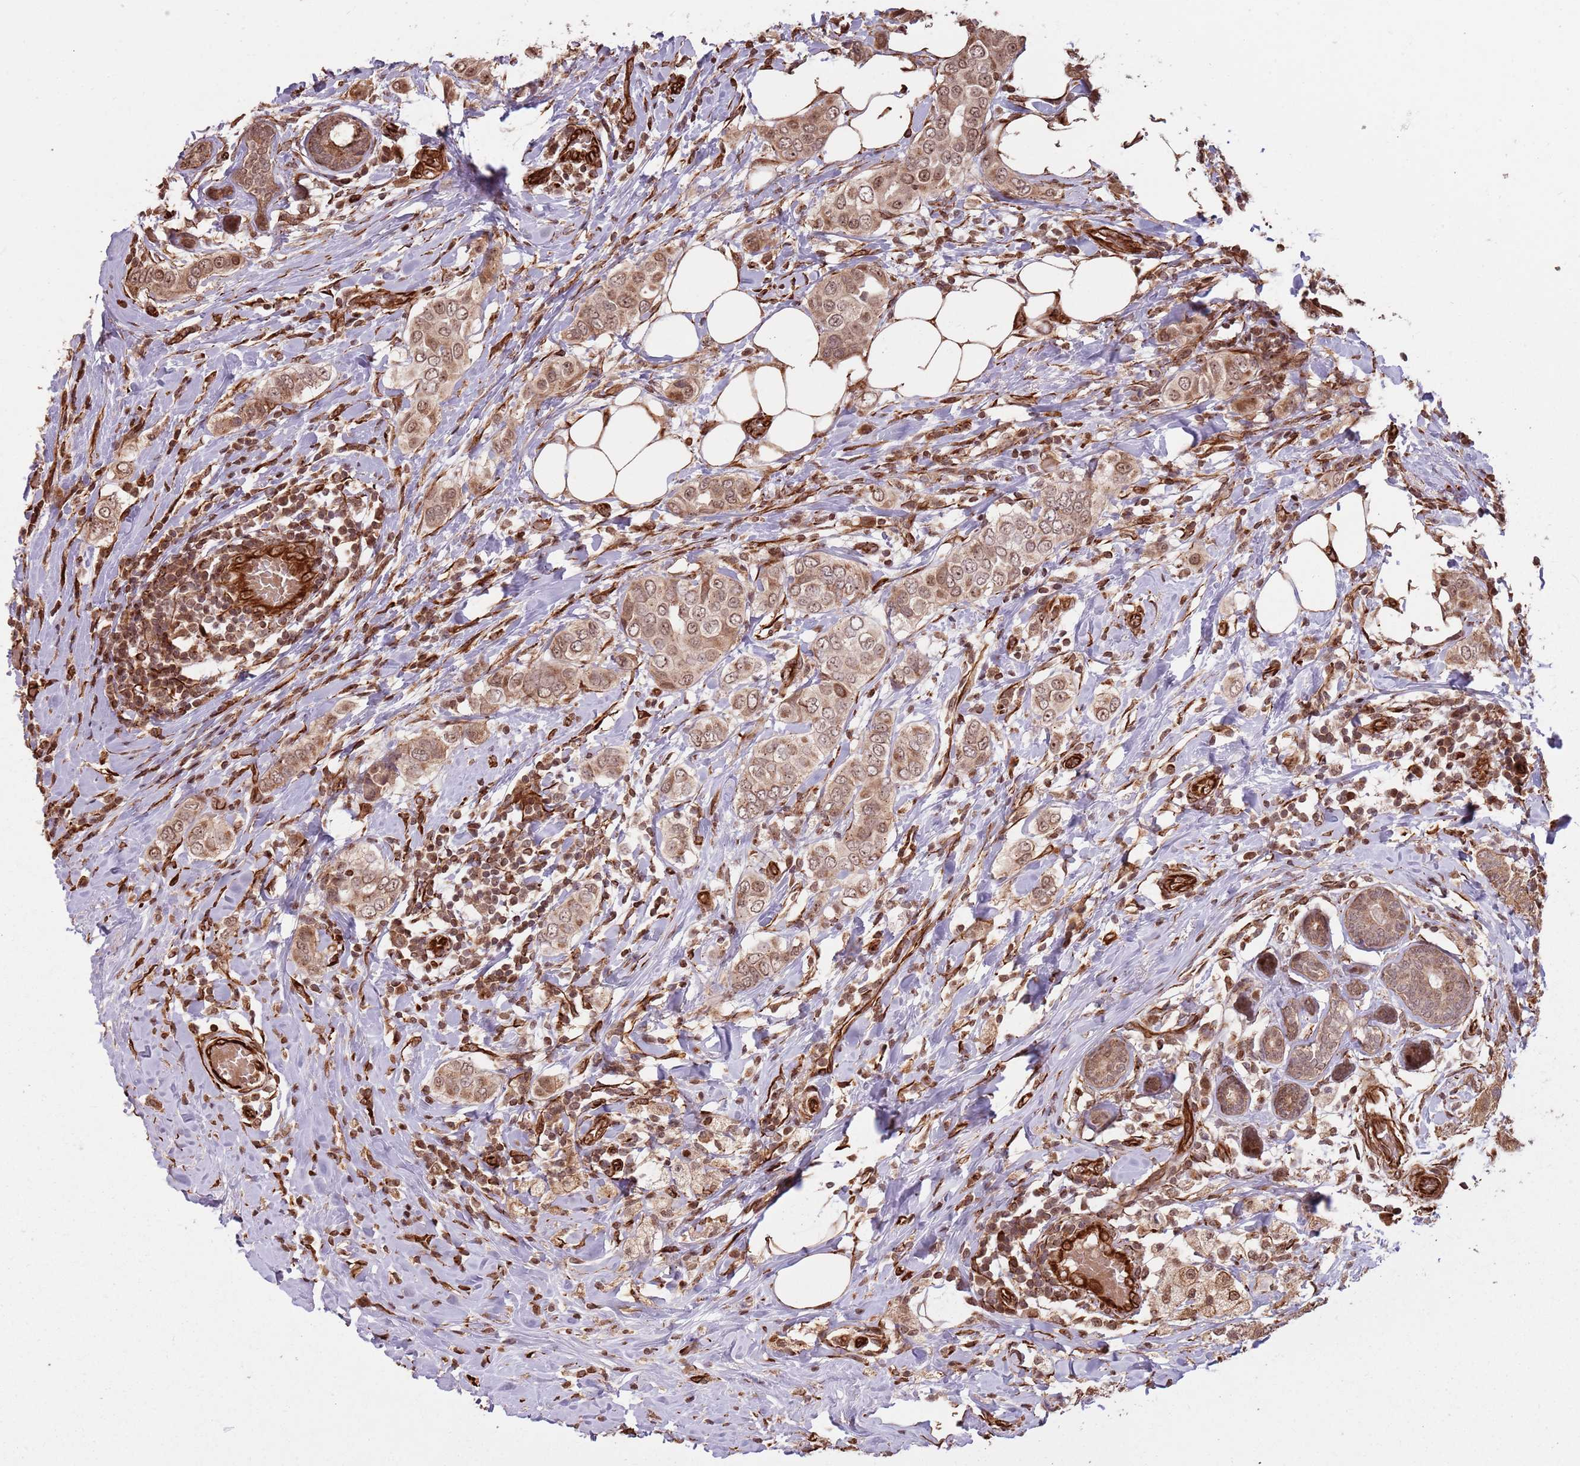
{"staining": {"intensity": "moderate", "quantity": ">75%", "location": "cytoplasmic/membranous,nuclear"}, "tissue": "breast cancer", "cell_type": "Tumor cells", "image_type": "cancer", "snomed": [{"axis": "morphology", "description": "Lobular carcinoma"}, {"axis": "topography", "description": "Breast"}], "caption": "Tumor cells reveal medium levels of moderate cytoplasmic/membranous and nuclear positivity in about >75% of cells in human breast cancer (lobular carcinoma).", "gene": "ADAMTS3", "patient": {"sex": "female", "age": 51}}